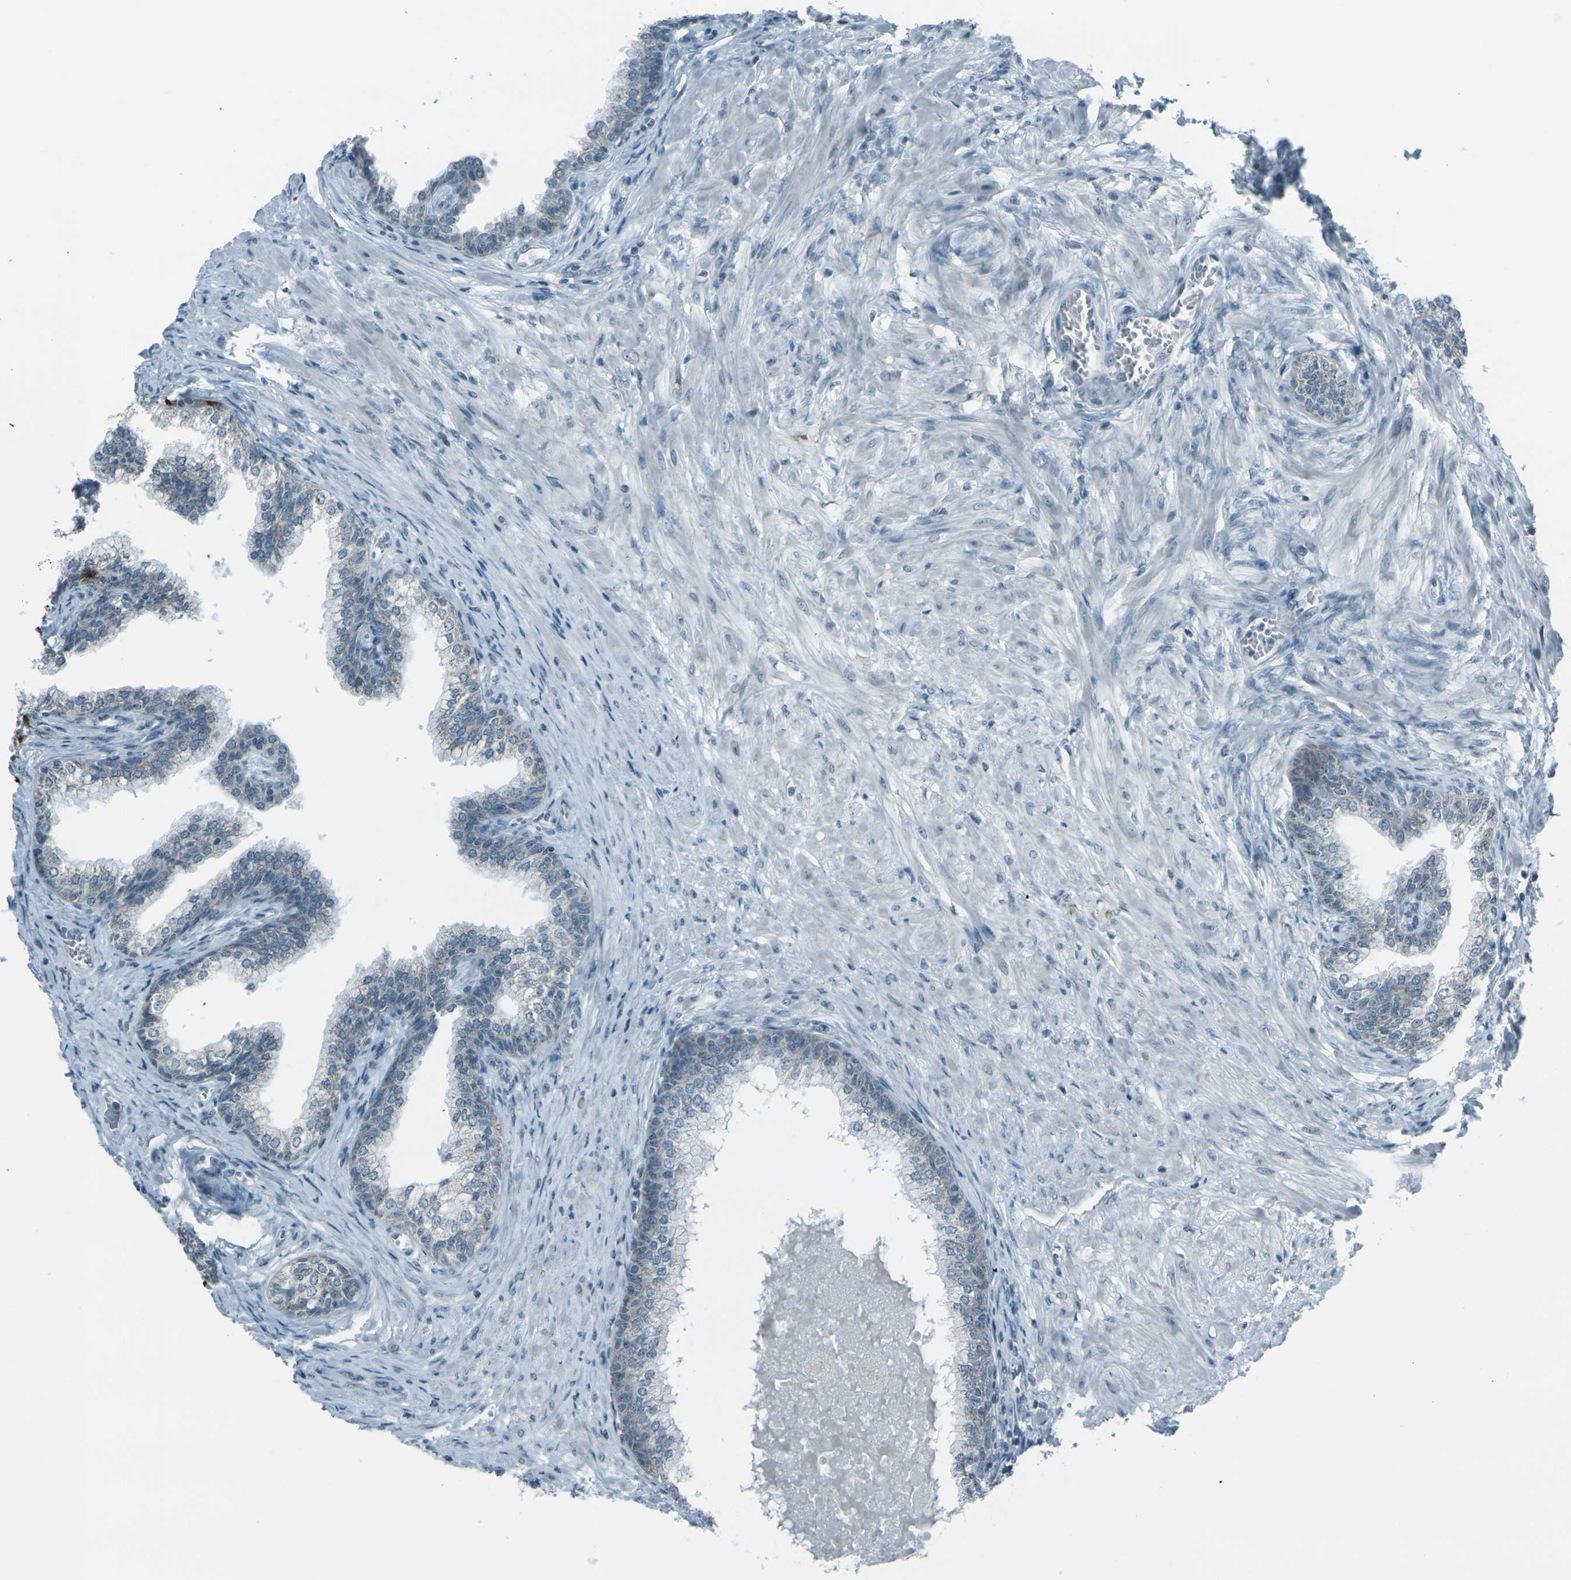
{"staining": {"intensity": "weak", "quantity": "<25%", "location": "cytoplasmic/membranous"}, "tissue": "prostate", "cell_type": "Glandular cells", "image_type": "normal", "snomed": [{"axis": "morphology", "description": "Normal tissue, NOS"}, {"axis": "morphology", "description": "Urothelial carcinoma, Low grade"}, {"axis": "topography", "description": "Urinary bladder"}, {"axis": "topography", "description": "Prostate"}], "caption": "DAB immunohistochemical staining of unremarkable human prostate exhibits no significant staining in glandular cells.", "gene": "H2BC1", "patient": {"sex": "male", "age": 60}}